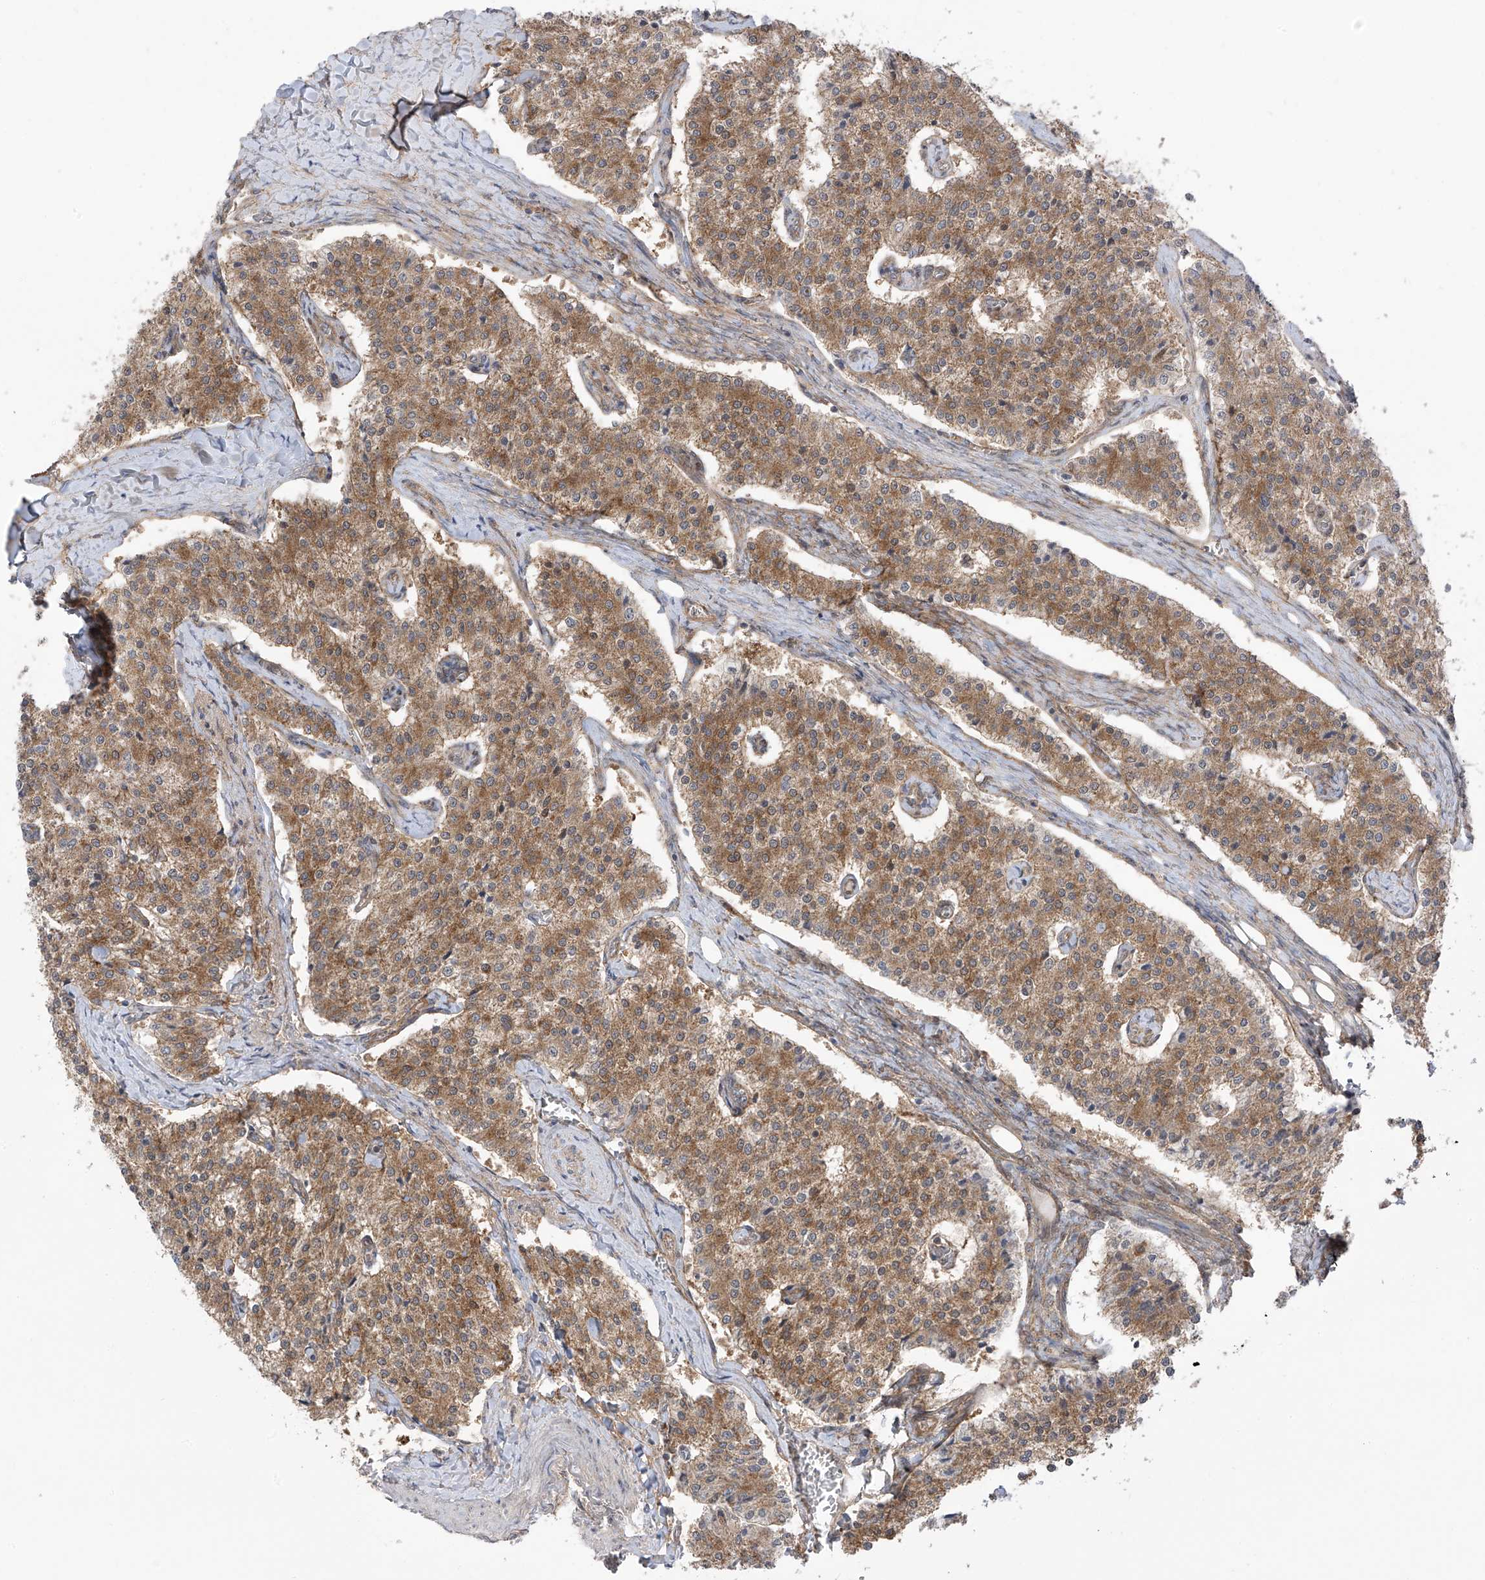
{"staining": {"intensity": "moderate", "quantity": ">75%", "location": "cytoplasmic/membranous"}, "tissue": "carcinoid", "cell_type": "Tumor cells", "image_type": "cancer", "snomed": [{"axis": "morphology", "description": "Carcinoid, malignant, NOS"}, {"axis": "topography", "description": "Colon"}], "caption": "Immunohistochemical staining of carcinoid exhibits medium levels of moderate cytoplasmic/membranous protein expression in approximately >75% of tumor cells.", "gene": "REPS1", "patient": {"sex": "female", "age": 52}}